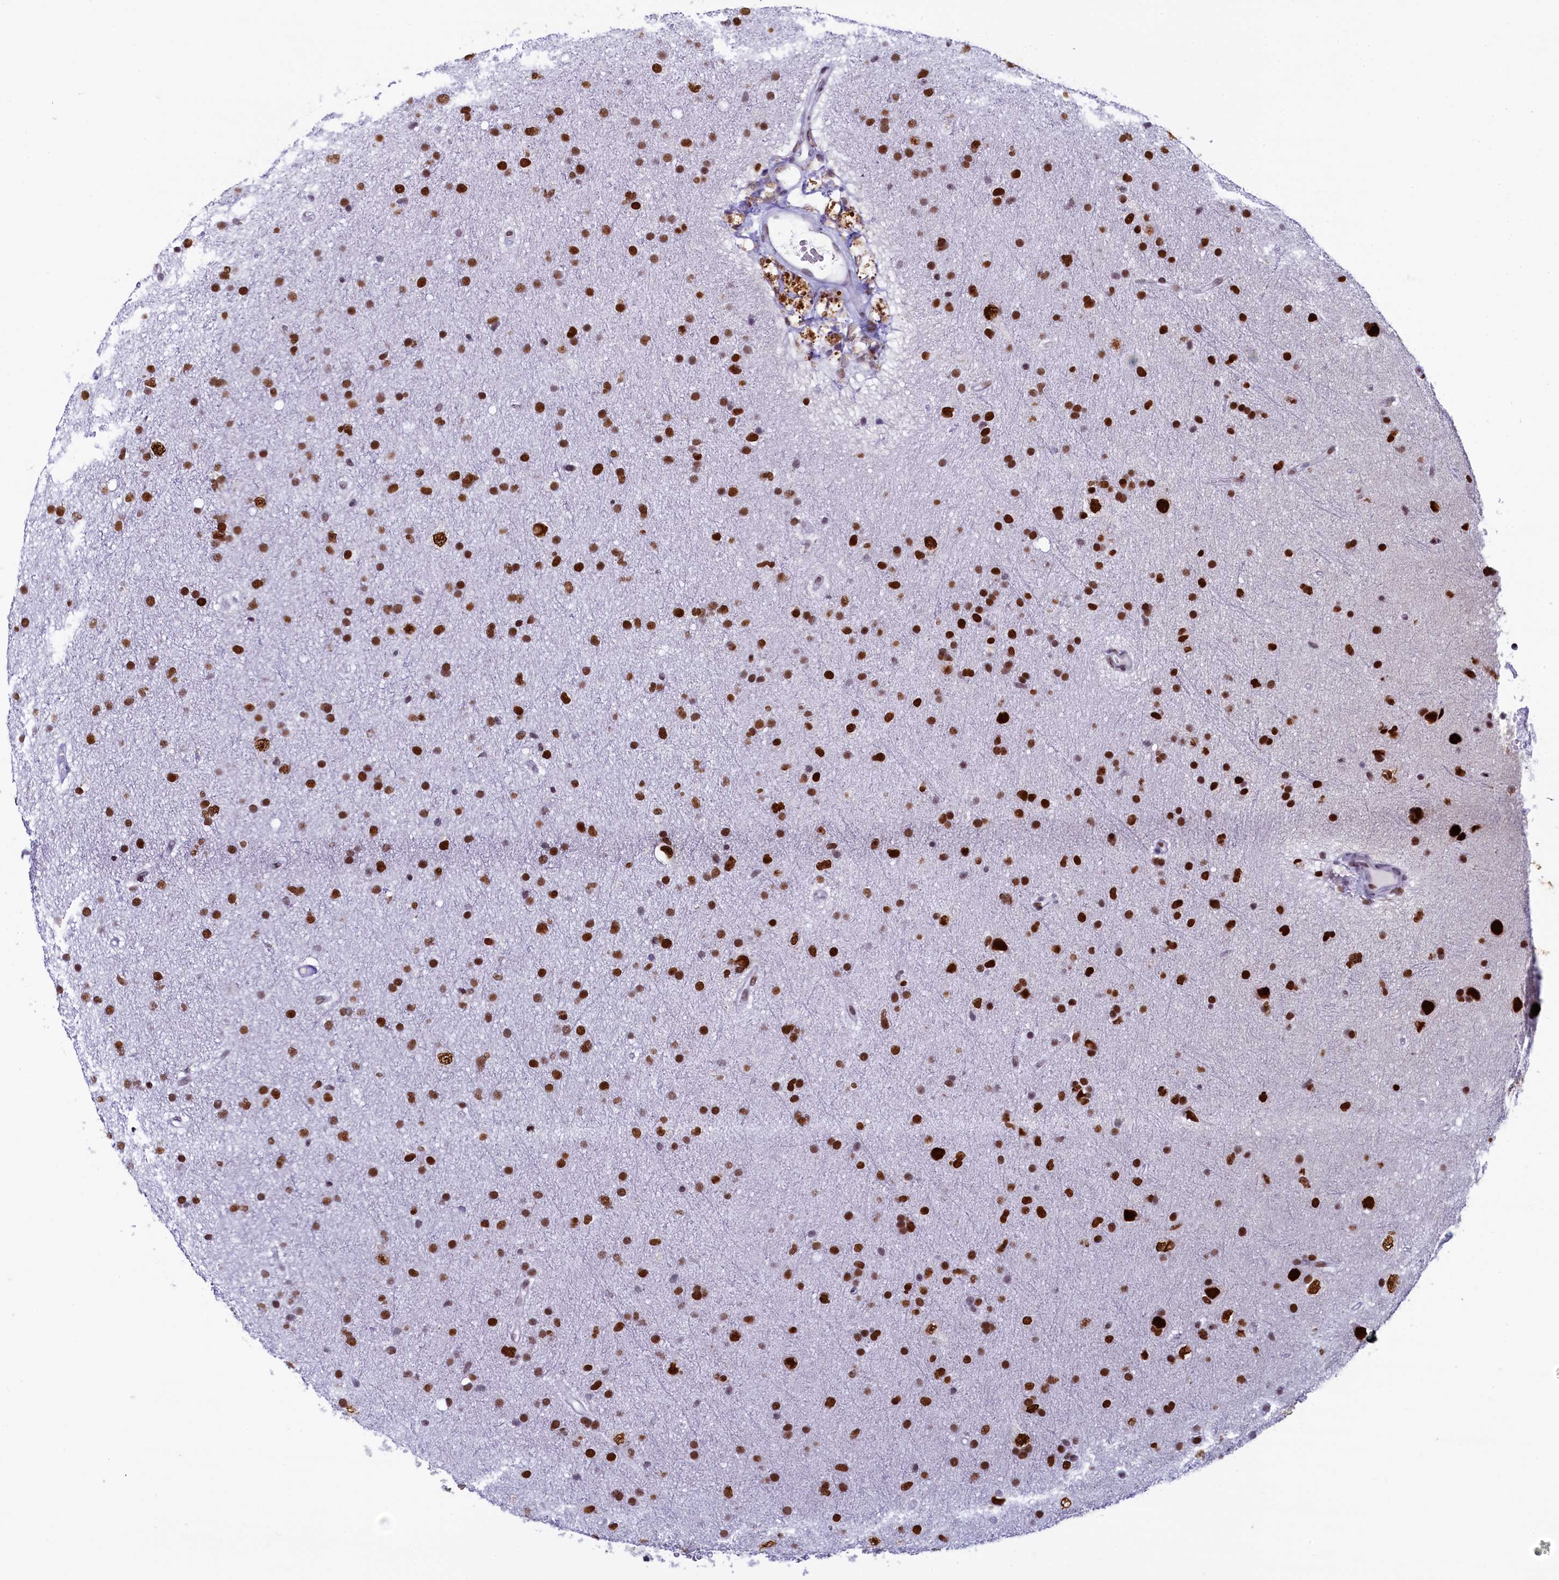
{"staining": {"intensity": "strong", "quantity": ">75%", "location": "nuclear"}, "tissue": "glioma", "cell_type": "Tumor cells", "image_type": "cancer", "snomed": [{"axis": "morphology", "description": "Glioma, malignant, Low grade"}, {"axis": "topography", "description": "Cerebral cortex"}], "caption": "Immunohistochemical staining of human malignant glioma (low-grade) exhibits high levels of strong nuclear protein expression in about >75% of tumor cells.", "gene": "SUGP2", "patient": {"sex": "female", "age": 39}}